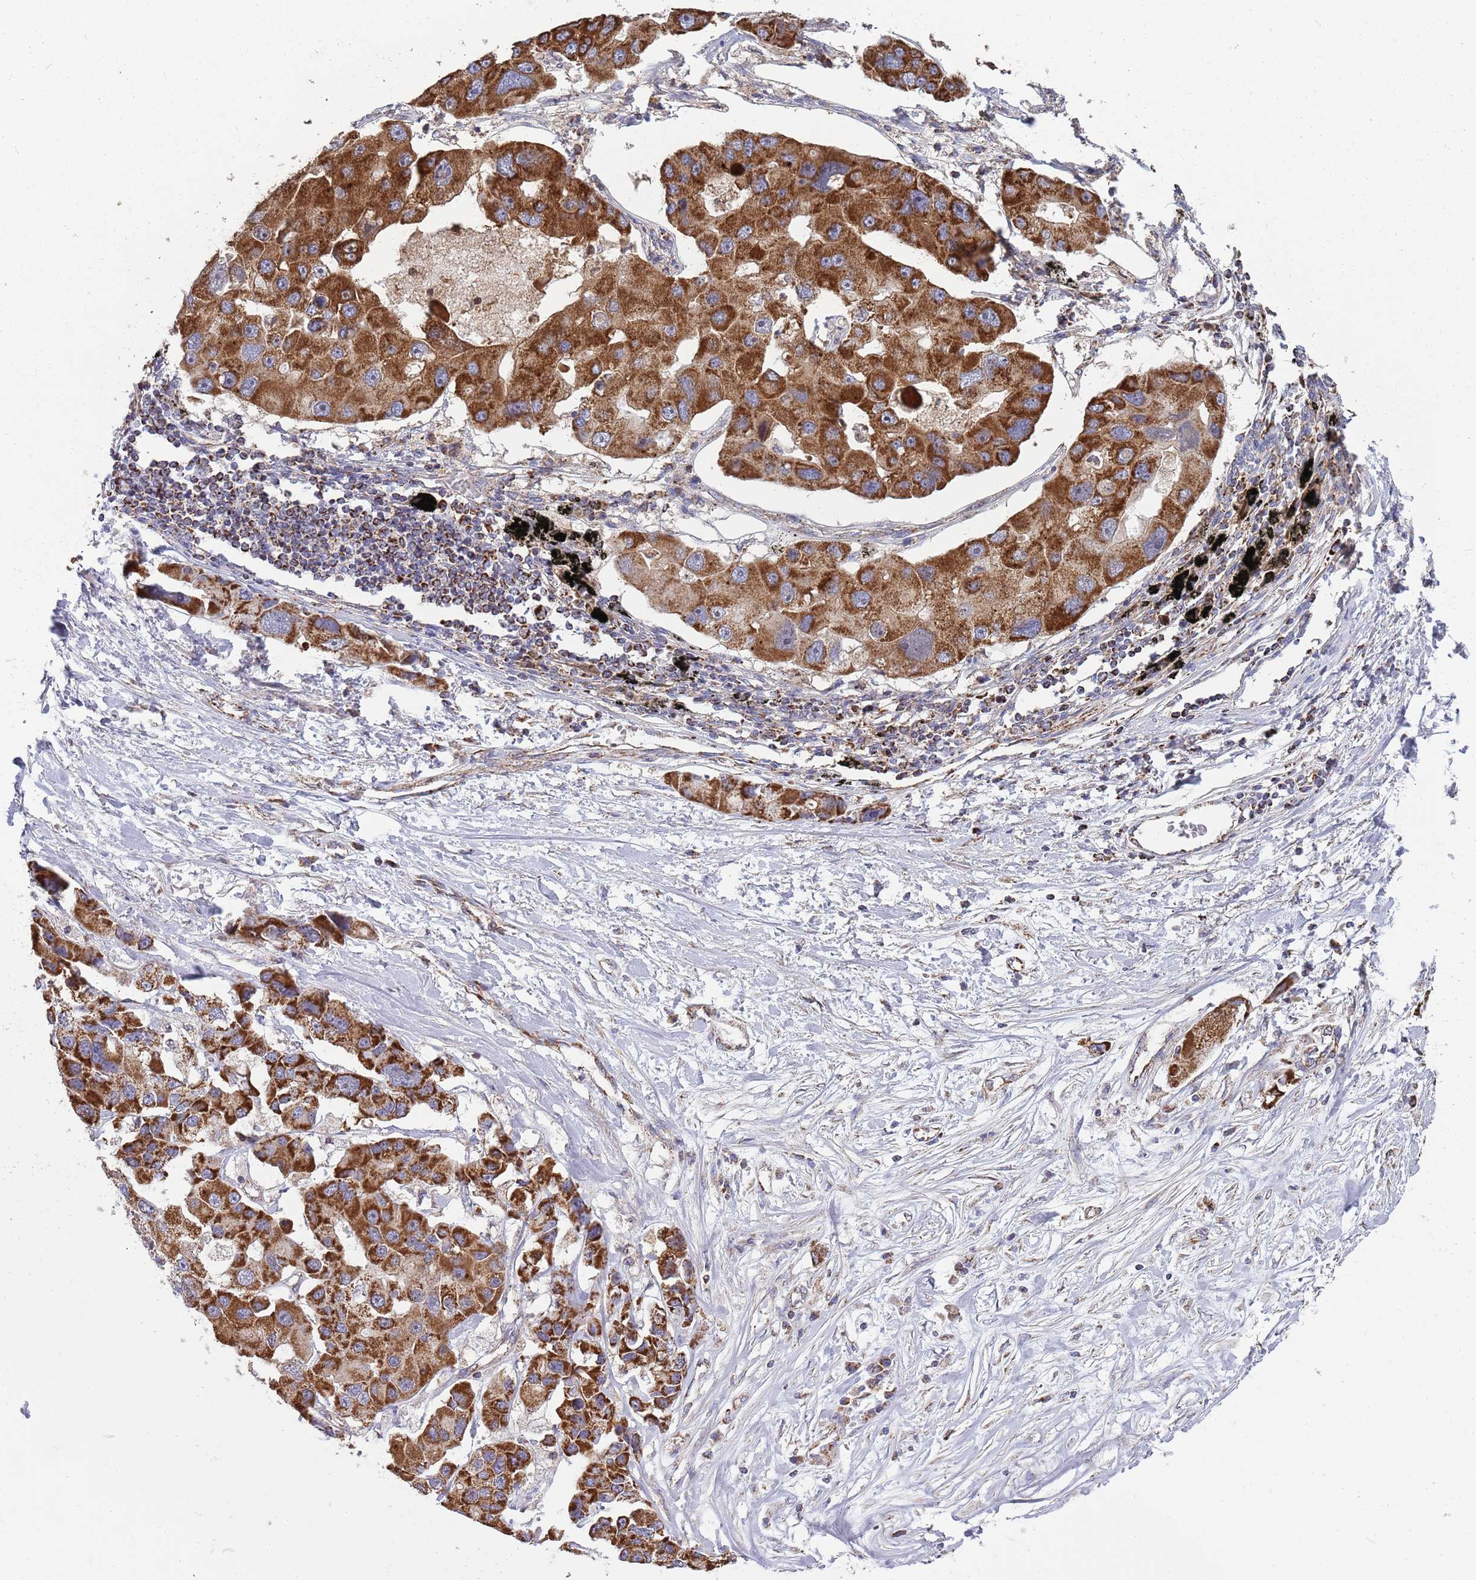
{"staining": {"intensity": "strong", "quantity": ">75%", "location": "cytoplasmic/membranous"}, "tissue": "lung cancer", "cell_type": "Tumor cells", "image_type": "cancer", "snomed": [{"axis": "morphology", "description": "Adenocarcinoma, NOS"}, {"axis": "topography", "description": "Lung"}], "caption": "An image showing strong cytoplasmic/membranous expression in approximately >75% of tumor cells in adenocarcinoma (lung), as visualized by brown immunohistochemical staining.", "gene": "VPS16", "patient": {"sex": "female", "age": 54}}